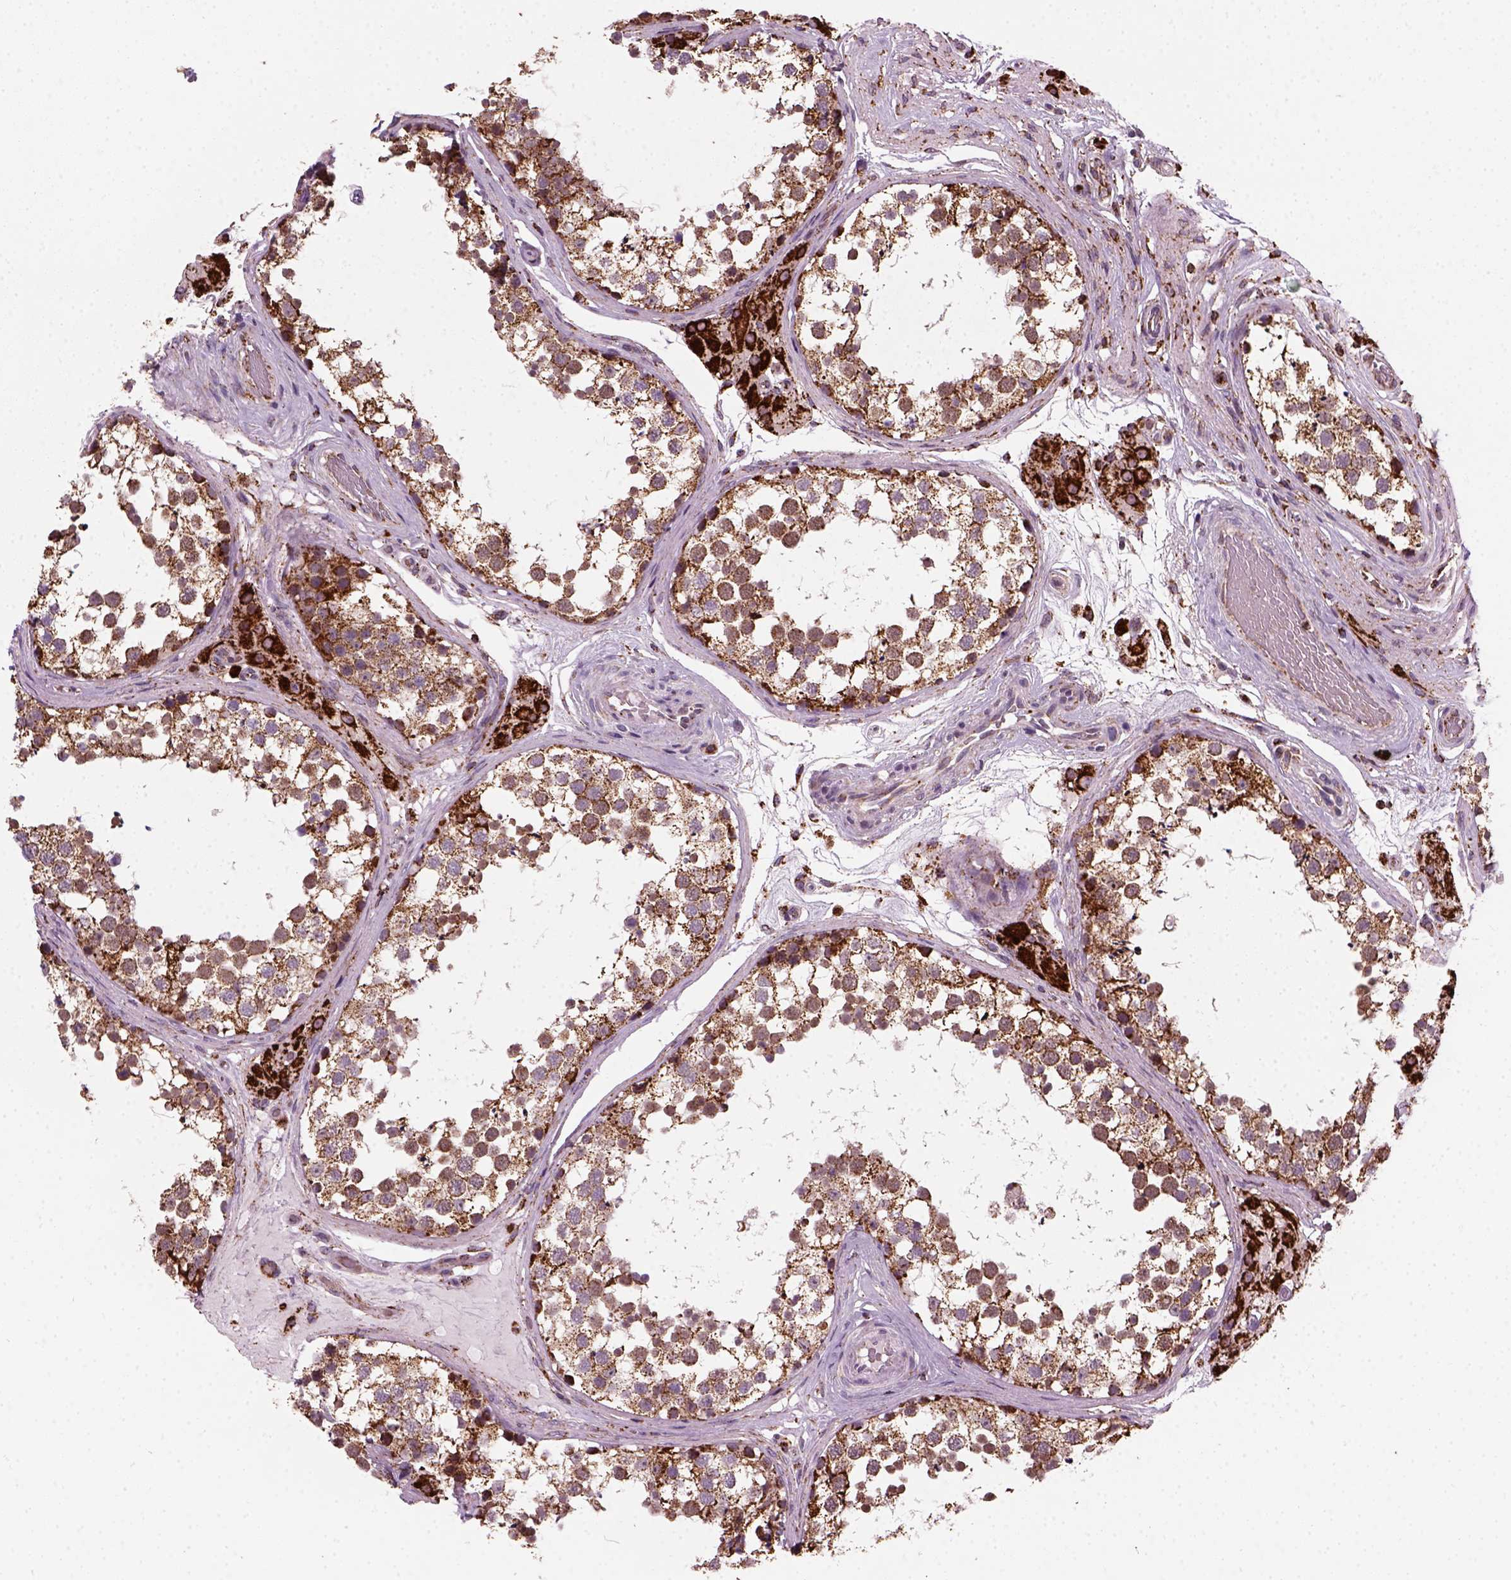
{"staining": {"intensity": "moderate", "quantity": ">75%", "location": "cytoplasmic/membranous"}, "tissue": "testis", "cell_type": "Cells in seminiferous ducts", "image_type": "normal", "snomed": [{"axis": "morphology", "description": "Normal tissue, NOS"}, {"axis": "morphology", "description": "Seminoma, NOS"}, {"axis": "topography", "description": "Testis"}], "caption": "DAB immunohistochemical staining of benign testis exhibits moderate cytoplasmic/membranous protein positivity in about >75% of cells in seminiferous ducts.", "gene": "NUDT16L1", "patient": {"sex": "male", "age": 65}}